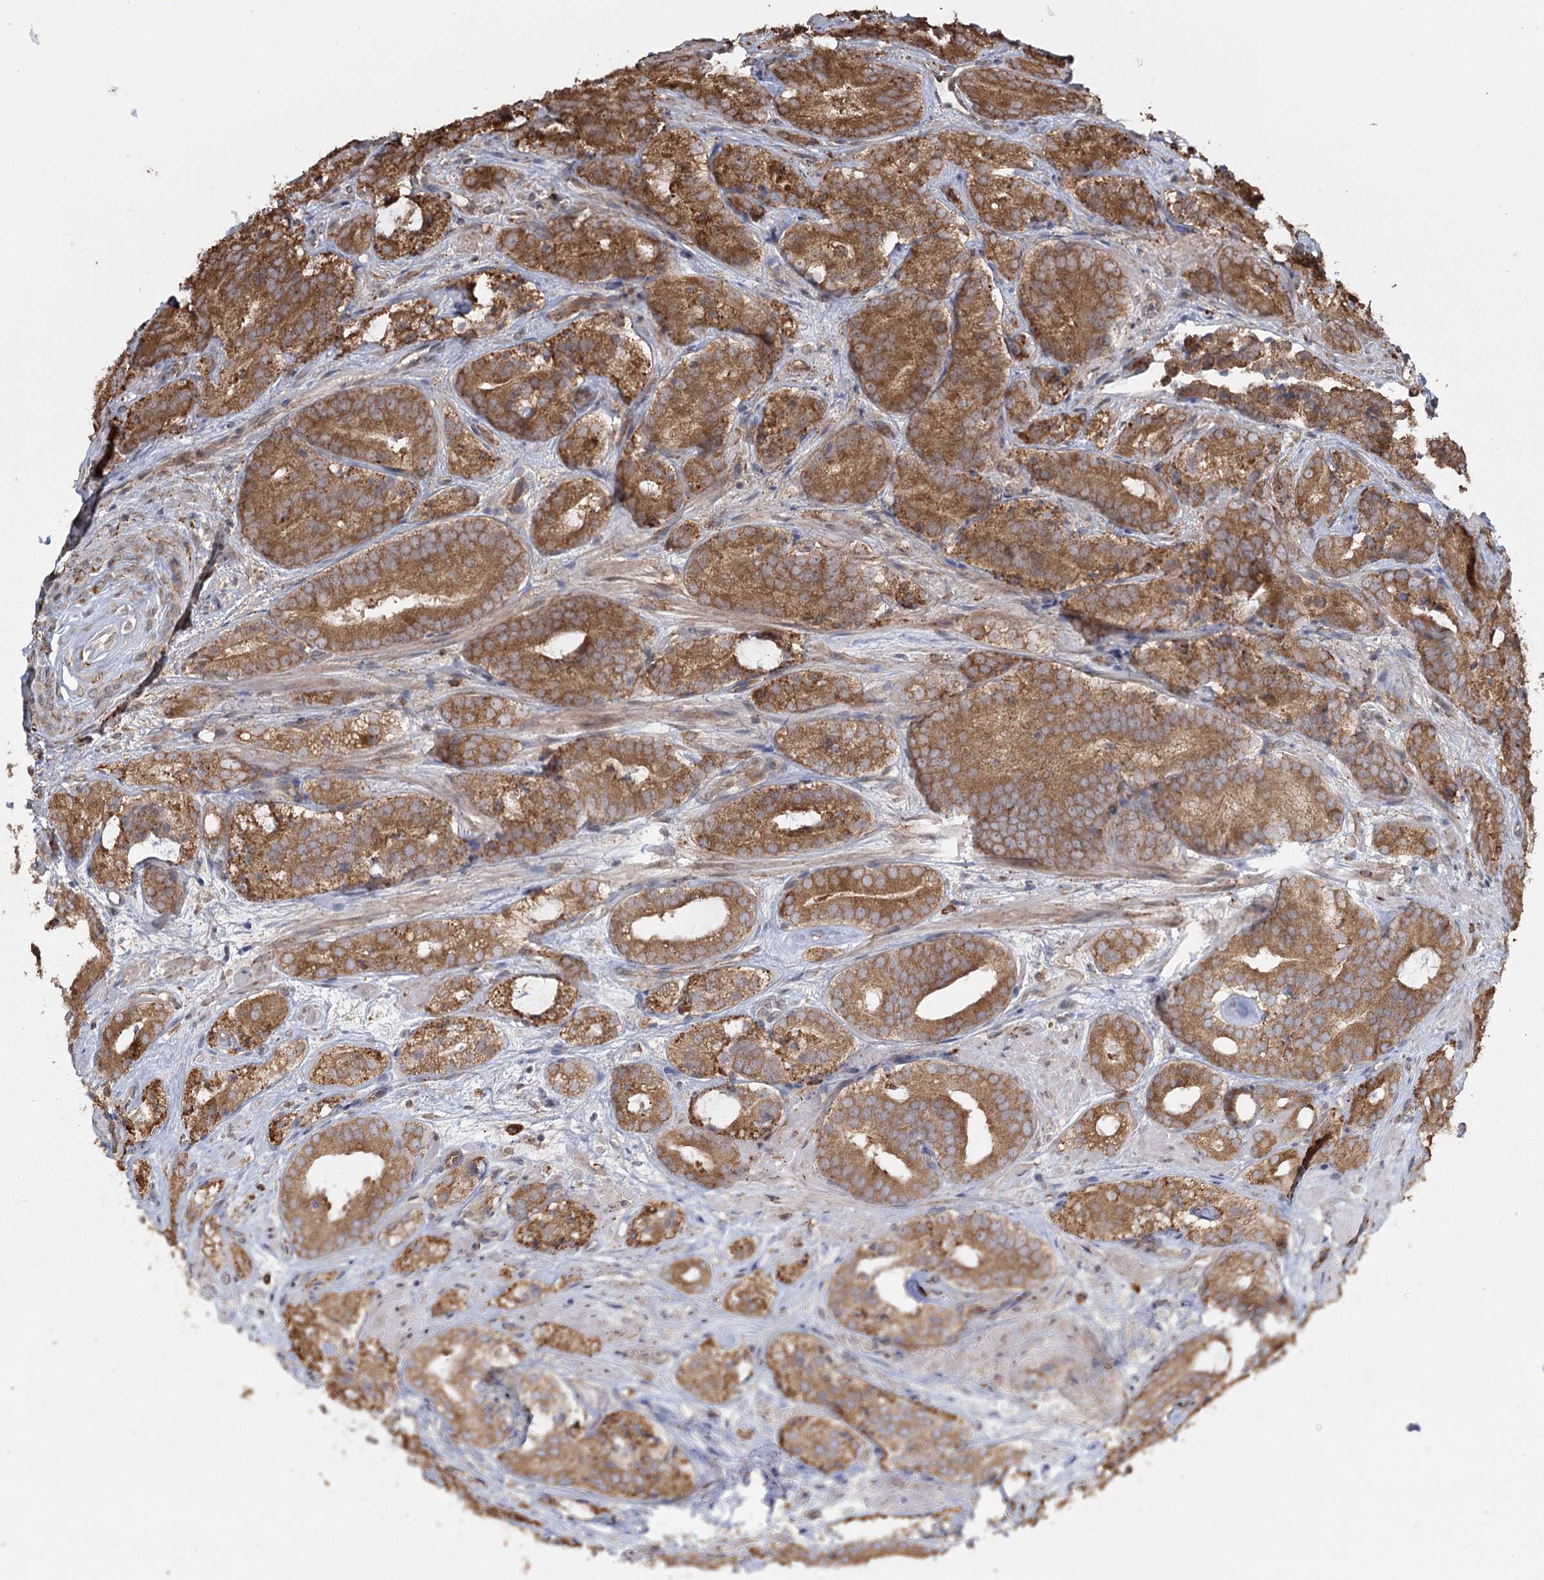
{"staining": {"intensity": "moderate", "quantity": ">75%", "location": "cytoplasmic/membranous"}, "tissue": "prostate cancer", "cell_type": "Tumor cells", "image_type": "cancer", "snomed": [{"axis": "morphology", "description": "Adenocarcinoma, High grade"}, {"axis": "topography", "description": "Prostate"}], "caption": "Moderate cytoplasmic/membranous protein positivity is present in approximately >75% of tumor cells in adenocarcinoma (high-grade) (prostate). Nuclei are stained in blue.", "gene": "FAM13A", "patient": {"sex": "male", "age": 57}}